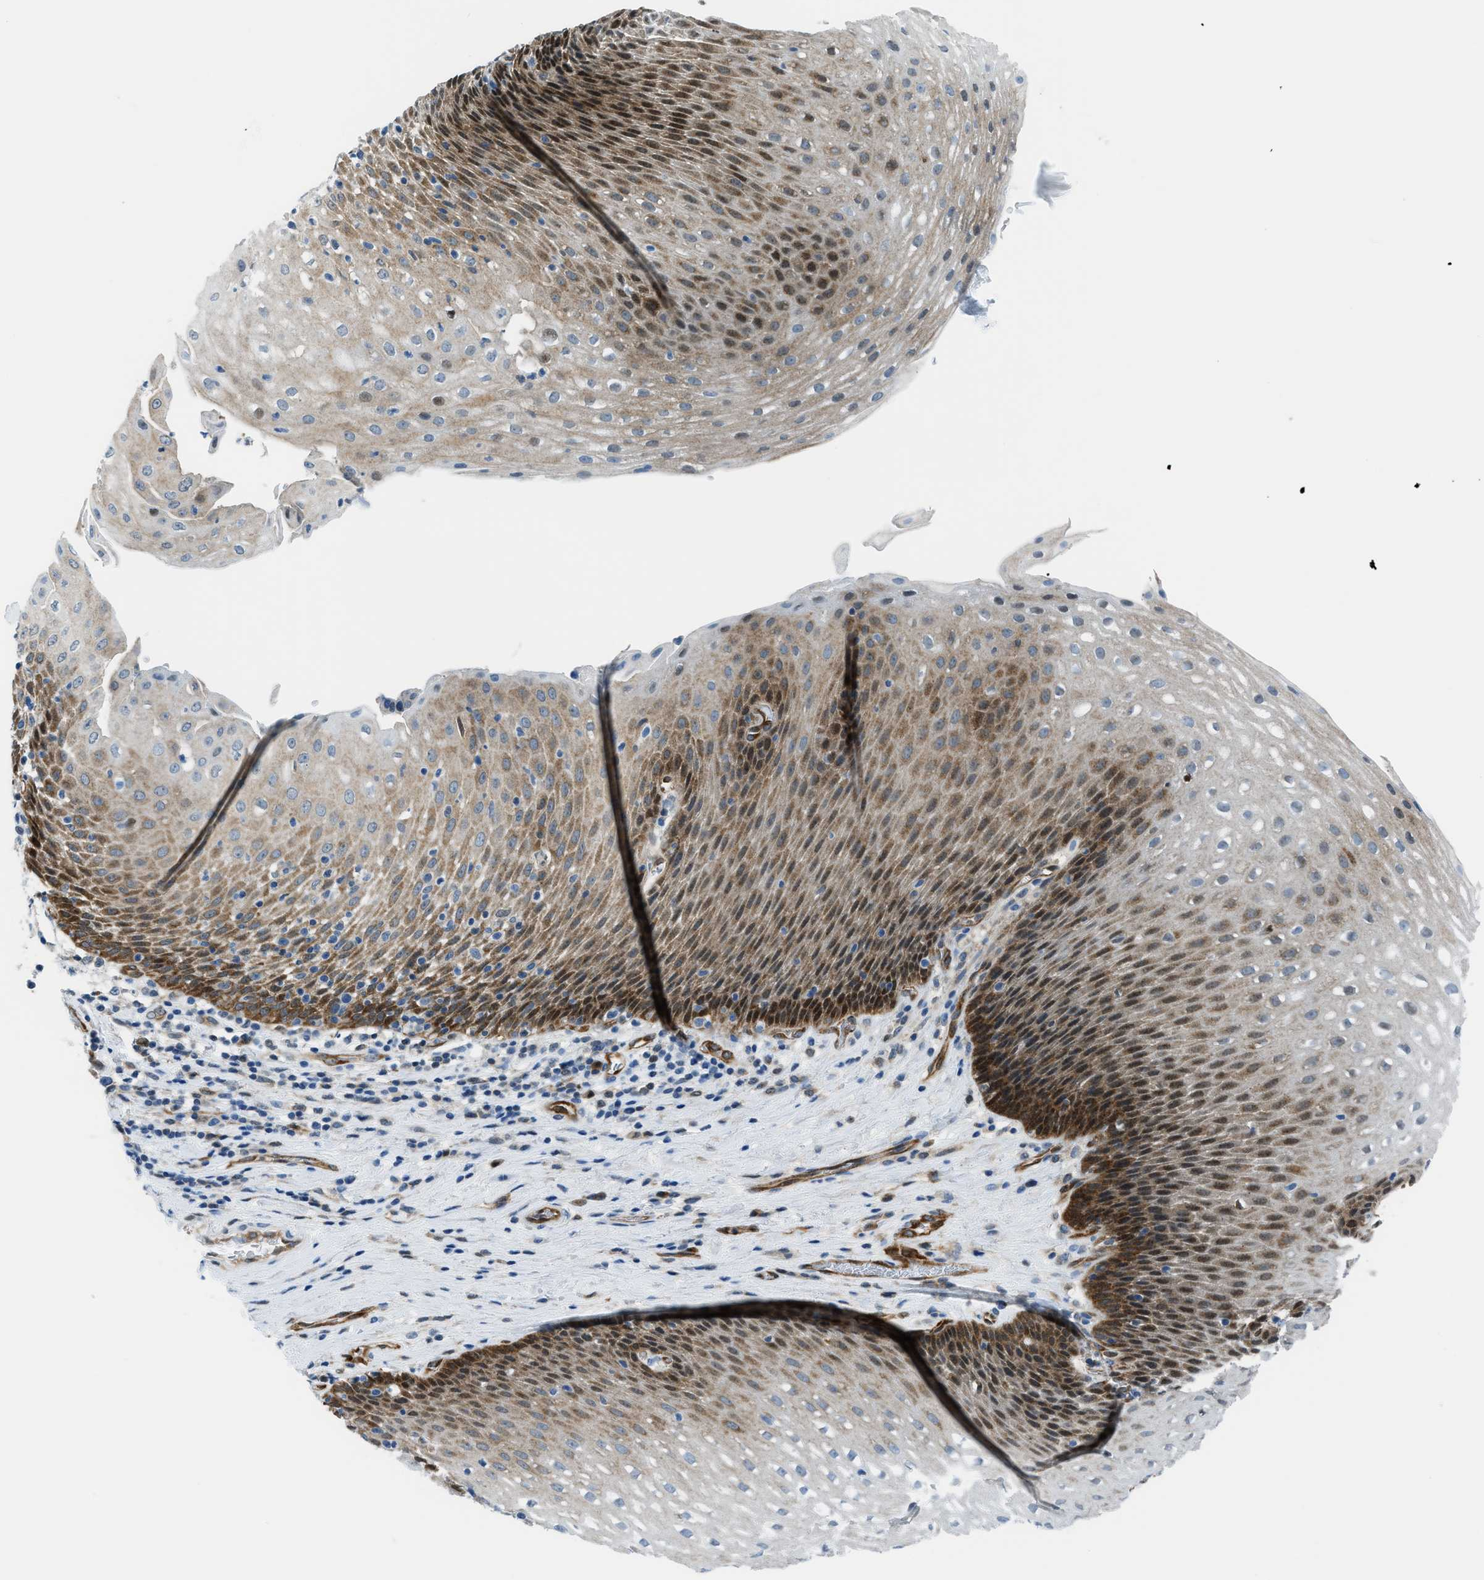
{"staining": {"intensity": "moderate", "quantity": "25%-75%", "location": "cytoplasmic/membranous,nuclear"}, "tissue": "esophagus", "cell_type": "Squamous epithelial cells", "image_type": "normal", "snomed": [{"axis": "morphology", "description": "Normal tissue, NOS"}, {"axis": "topography", "description": "Esophagus"}], "caption": "Immunohistochemistry image of benign esophagus stained for a protein (brown), which demonstrates medium levels of moderate cytoplasmic/membranous,nuclear expression in approximately 25%-75% of squamous epithelial cells.", "gene": "YWHAE", "patient": {"sex": "male", "age": 48}}